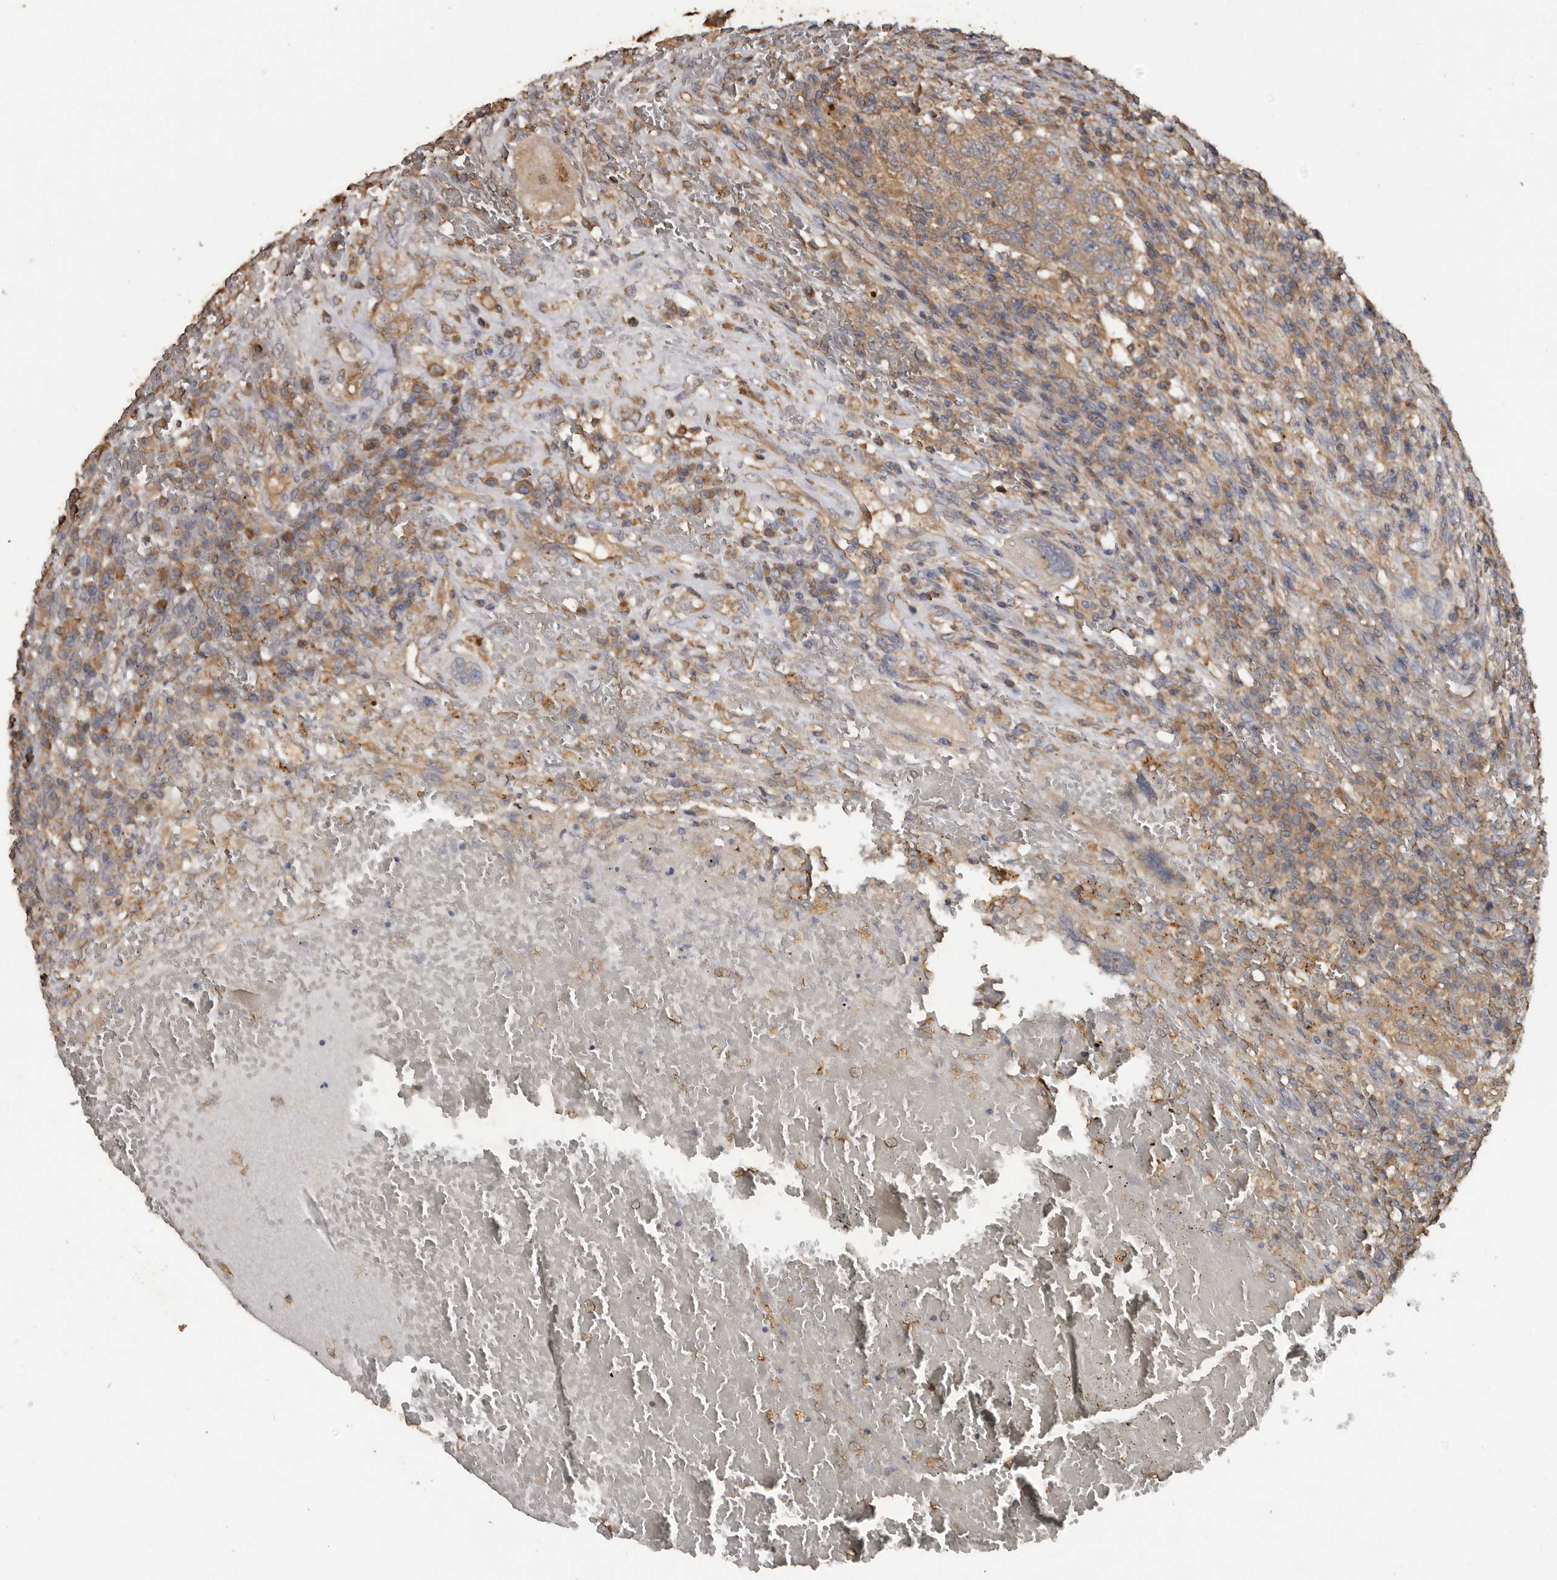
{"staining": {"intensity": "moderate", "quantity": ">75%", "location": "cytoplasmic/membranous"}, "tissue": "testis cancer", "cell_type": "Tumor cells", "image_type": "cancer", "snomed": [{"axis": "morphology", "description": "Carcinoma, Embryonal, NOS"}, {"axis": "topography", "description": "Testis"}], "caption": "This is a photomicrograph of immunohistochemistry staining of testis cancer (embryonal carcinoma), which shows moderate positivity in the cytoplasmic/membranous of tumor cells.", "gene": "FLCN", "patient": {"sex": "male", "age": 26}}